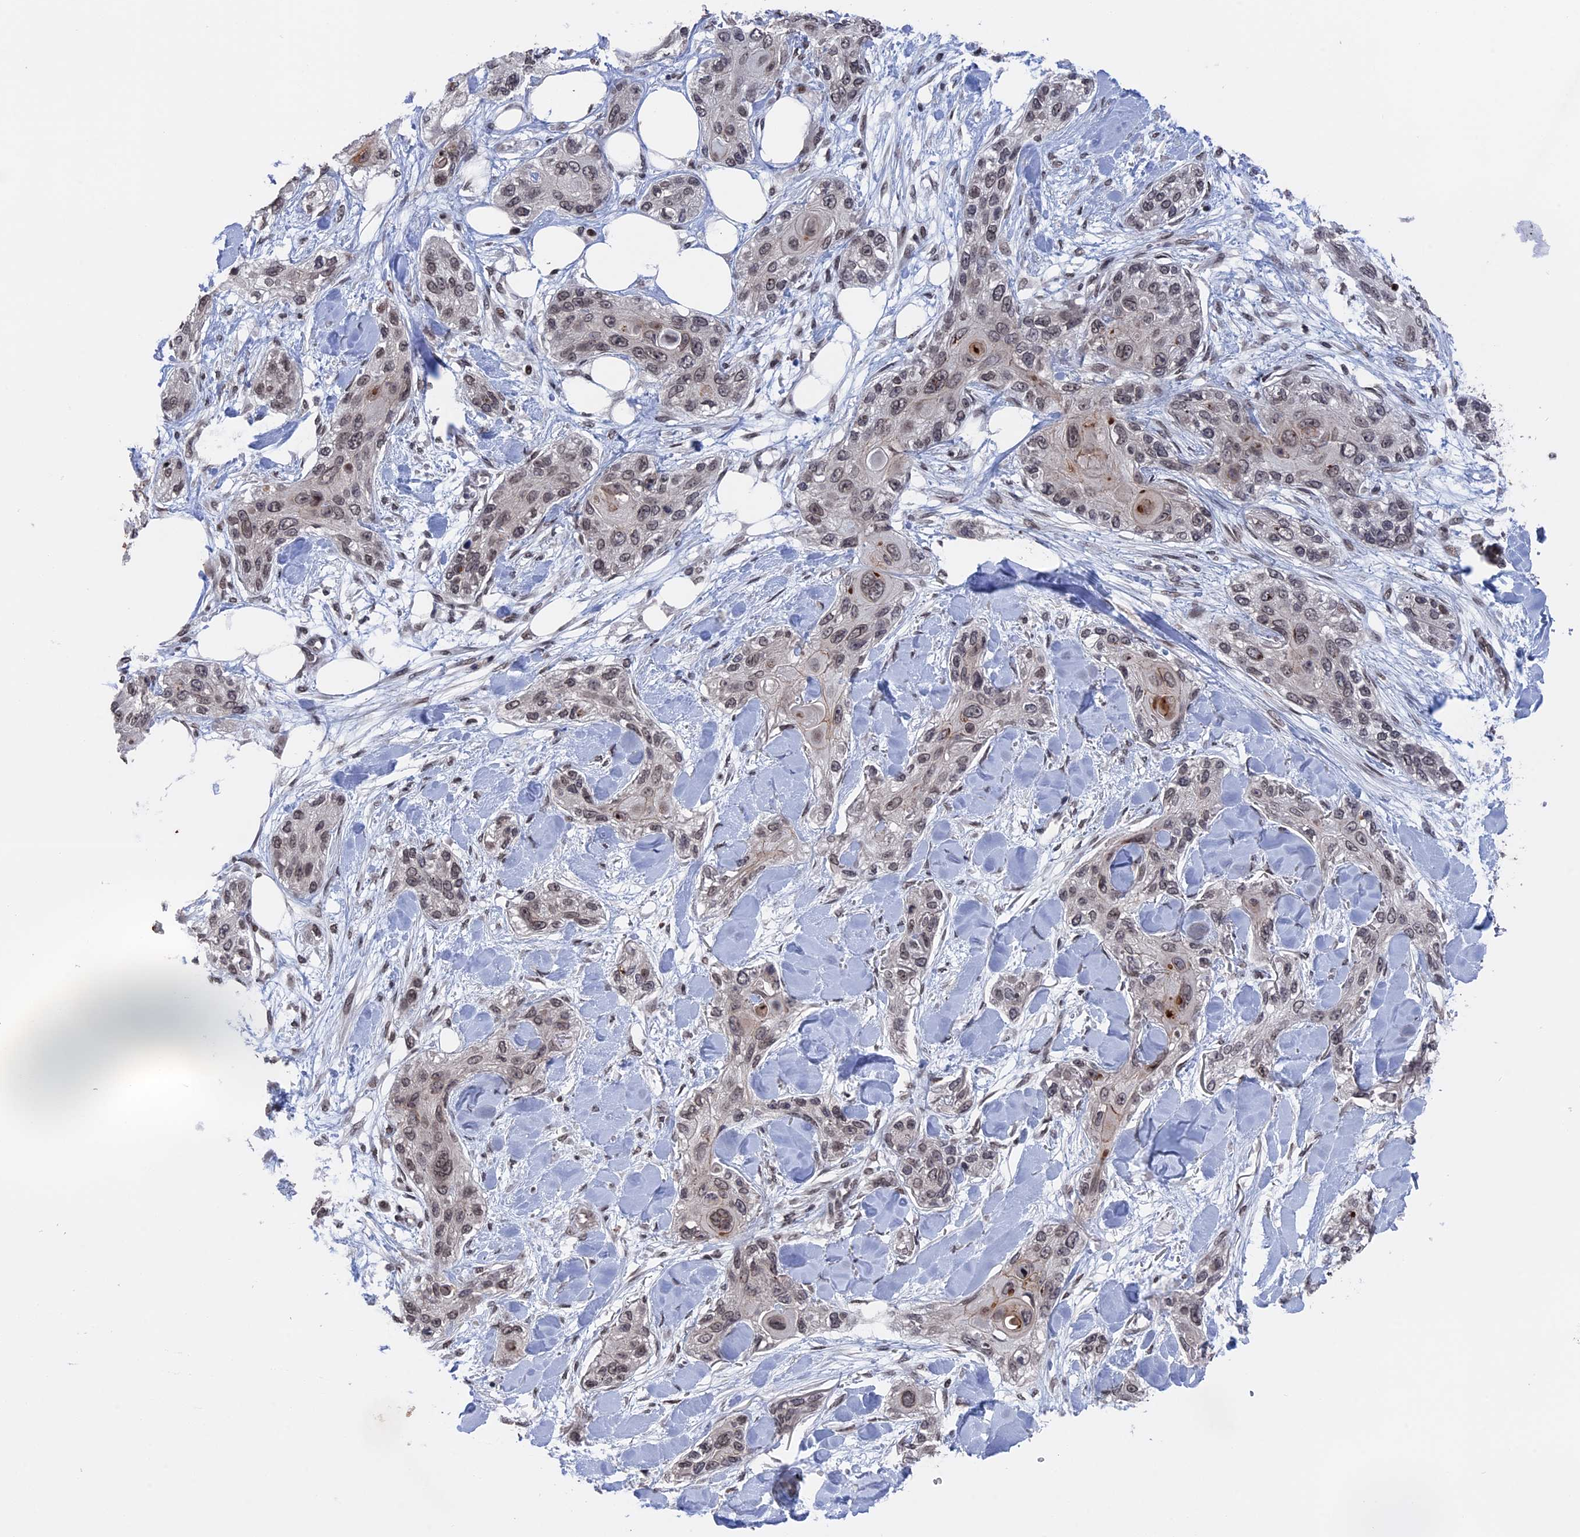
{"staining": {"intensity": "weak", "quantity": "25%-75%", "location": "nuclear"}, "tissue": "skin cancer", "cell_type": "Tumor cells", "image_type": "cancer", "snomed": [{"axis": "morphology", "description": "Normal tissue, NOS"}, {"axis": "morphology", "description": "Squamous cell carcinoma, NOS"}, {"axis": "topography", "description": "Skin"}], "caption": "Skin cancer (squamous cell carcinoma) stained for a protein (brown) demonstrates weak nuclear positive positivity in about 25%-75% of tumor cells.", "gene": "NR2C2AP", "patient": {"sex": "male", "age": 72}}